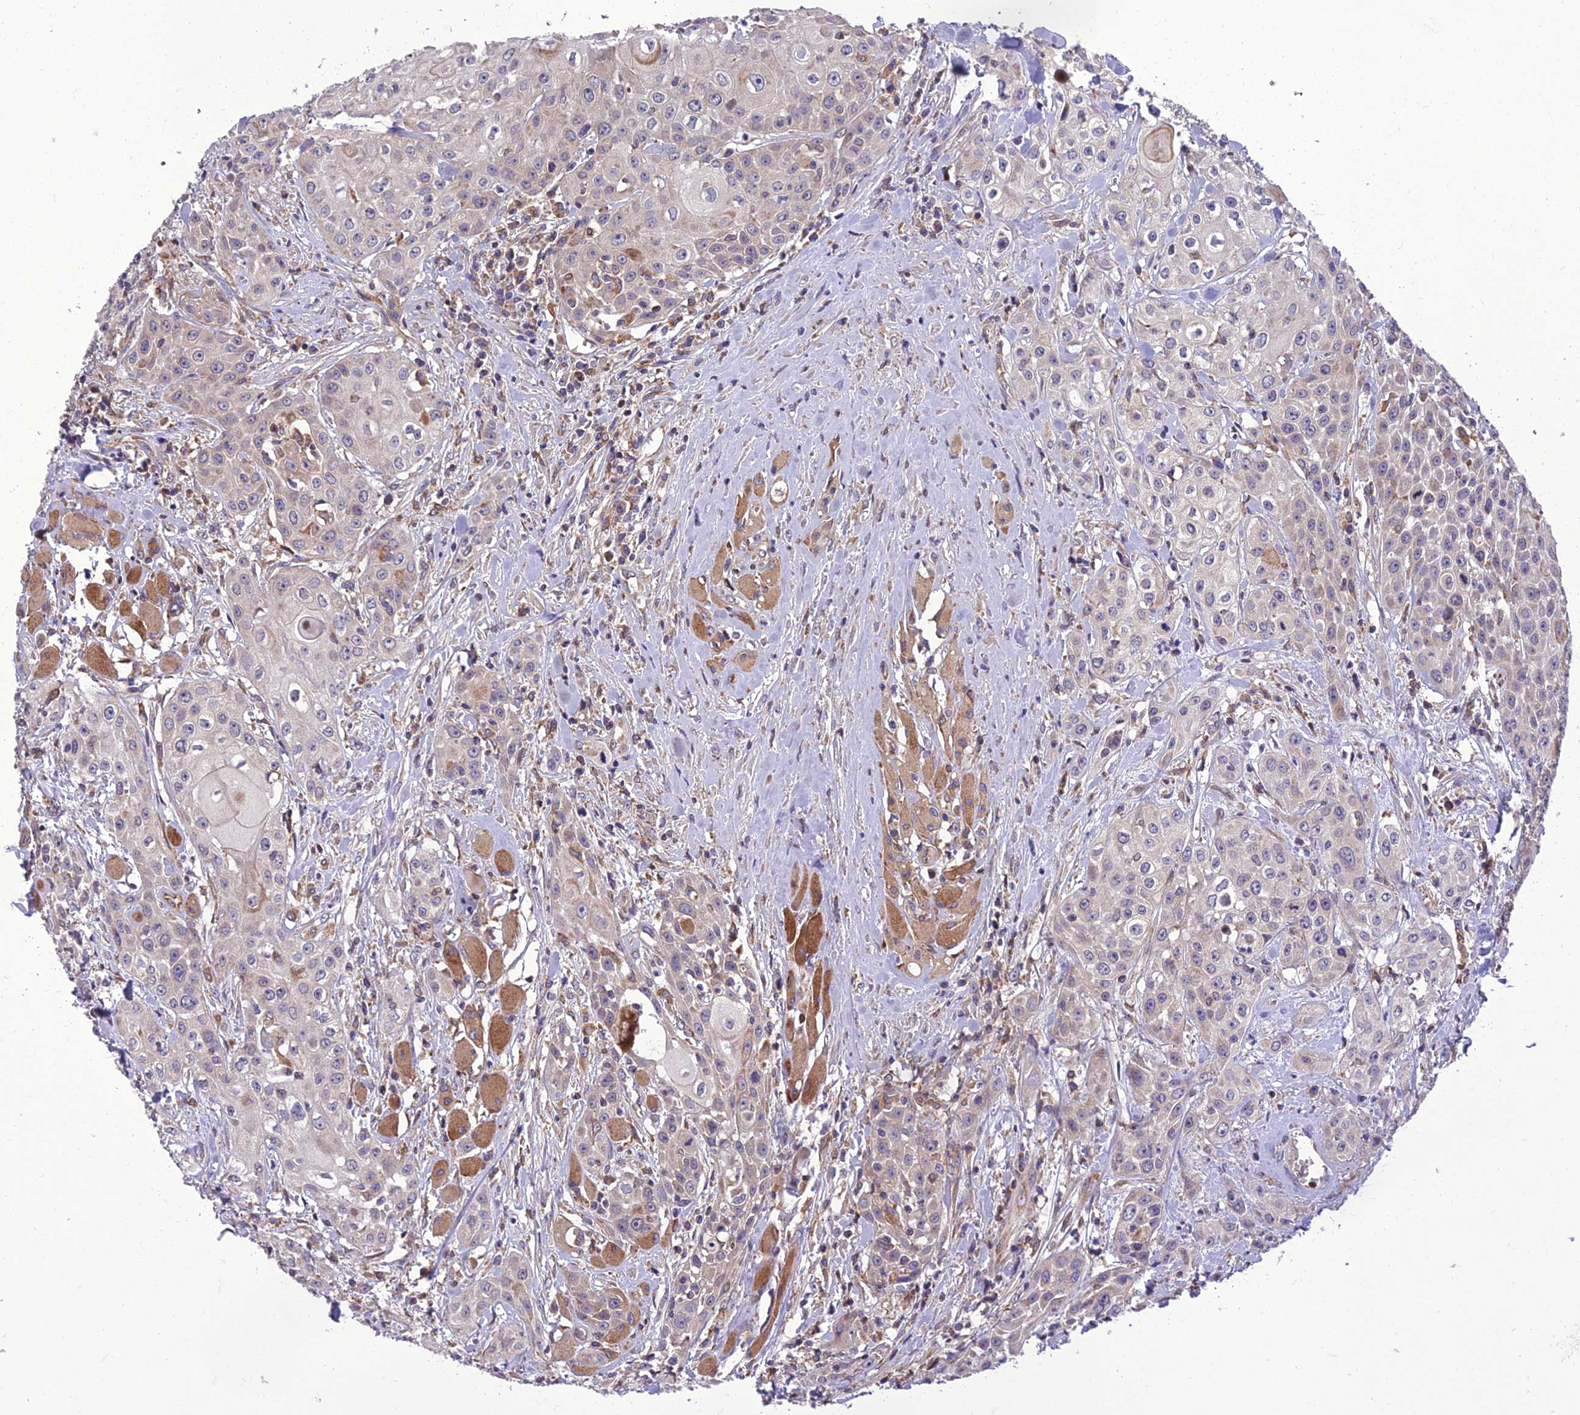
{"staining": {"intensity": "weak", "quantity": "25%-75%", "location": "cytoplasmic/membranous"}, "tissue": "head and neck cancer", "cell_type": "Tumor cells", "image_type": "cancer", "snomed": [{"axis": "morphology", "description": "Squamous cell carcinoma, NOS"}, {"axis": "topography", "description": "Oral tissue"}, {"axis": "topography", "description": "Head-Neck"}], "caption": "This photomicrograph exhibits immunohistochemistry staining of human squamous cell carcinoma (head and neck), with low weak cytoplasmic/membranous staining in about 25%-75% of tumor cells.", "gene": "GIMAP1", "patient": {"sex": "female", "age": 82}}